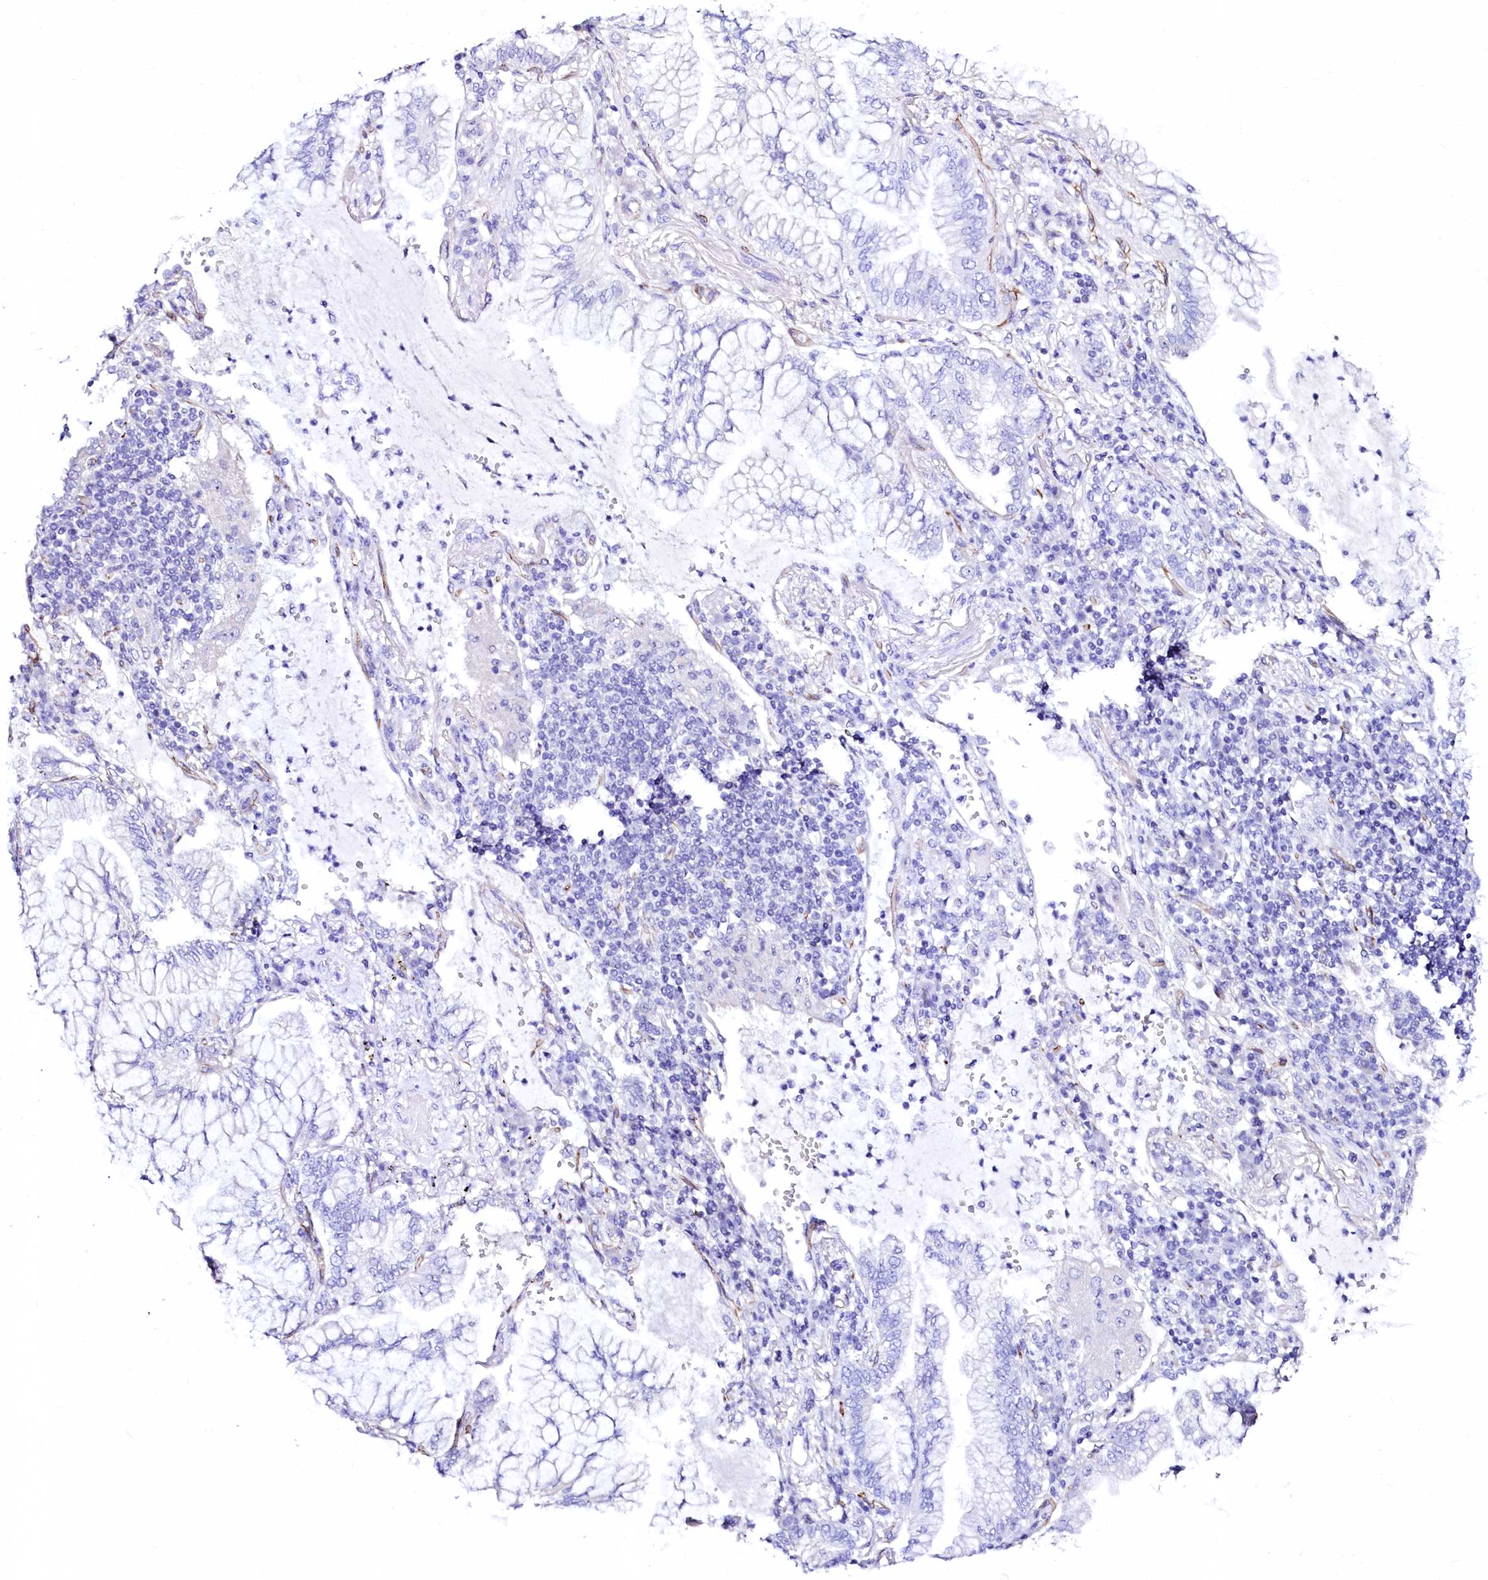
{"staining": {"intensity": "negative", "quantity": "none", "location": "none"}, "tissue": "lung cancer", "cell_type": "Tumor cells", "image_type": "cancer", "snomed": [{"axis": "morphology", "description": "Adenocarcinoma, NOS"}, {"axis": "topography", "description": "Lung"}], "caption": "Human lung adenocarcinoma stained for a protein using immunohistochemistry (IHC) exhibits no expression in tumor cells.", "gene": "SFR1", "patient": {"sex": "female", "age": 70}}